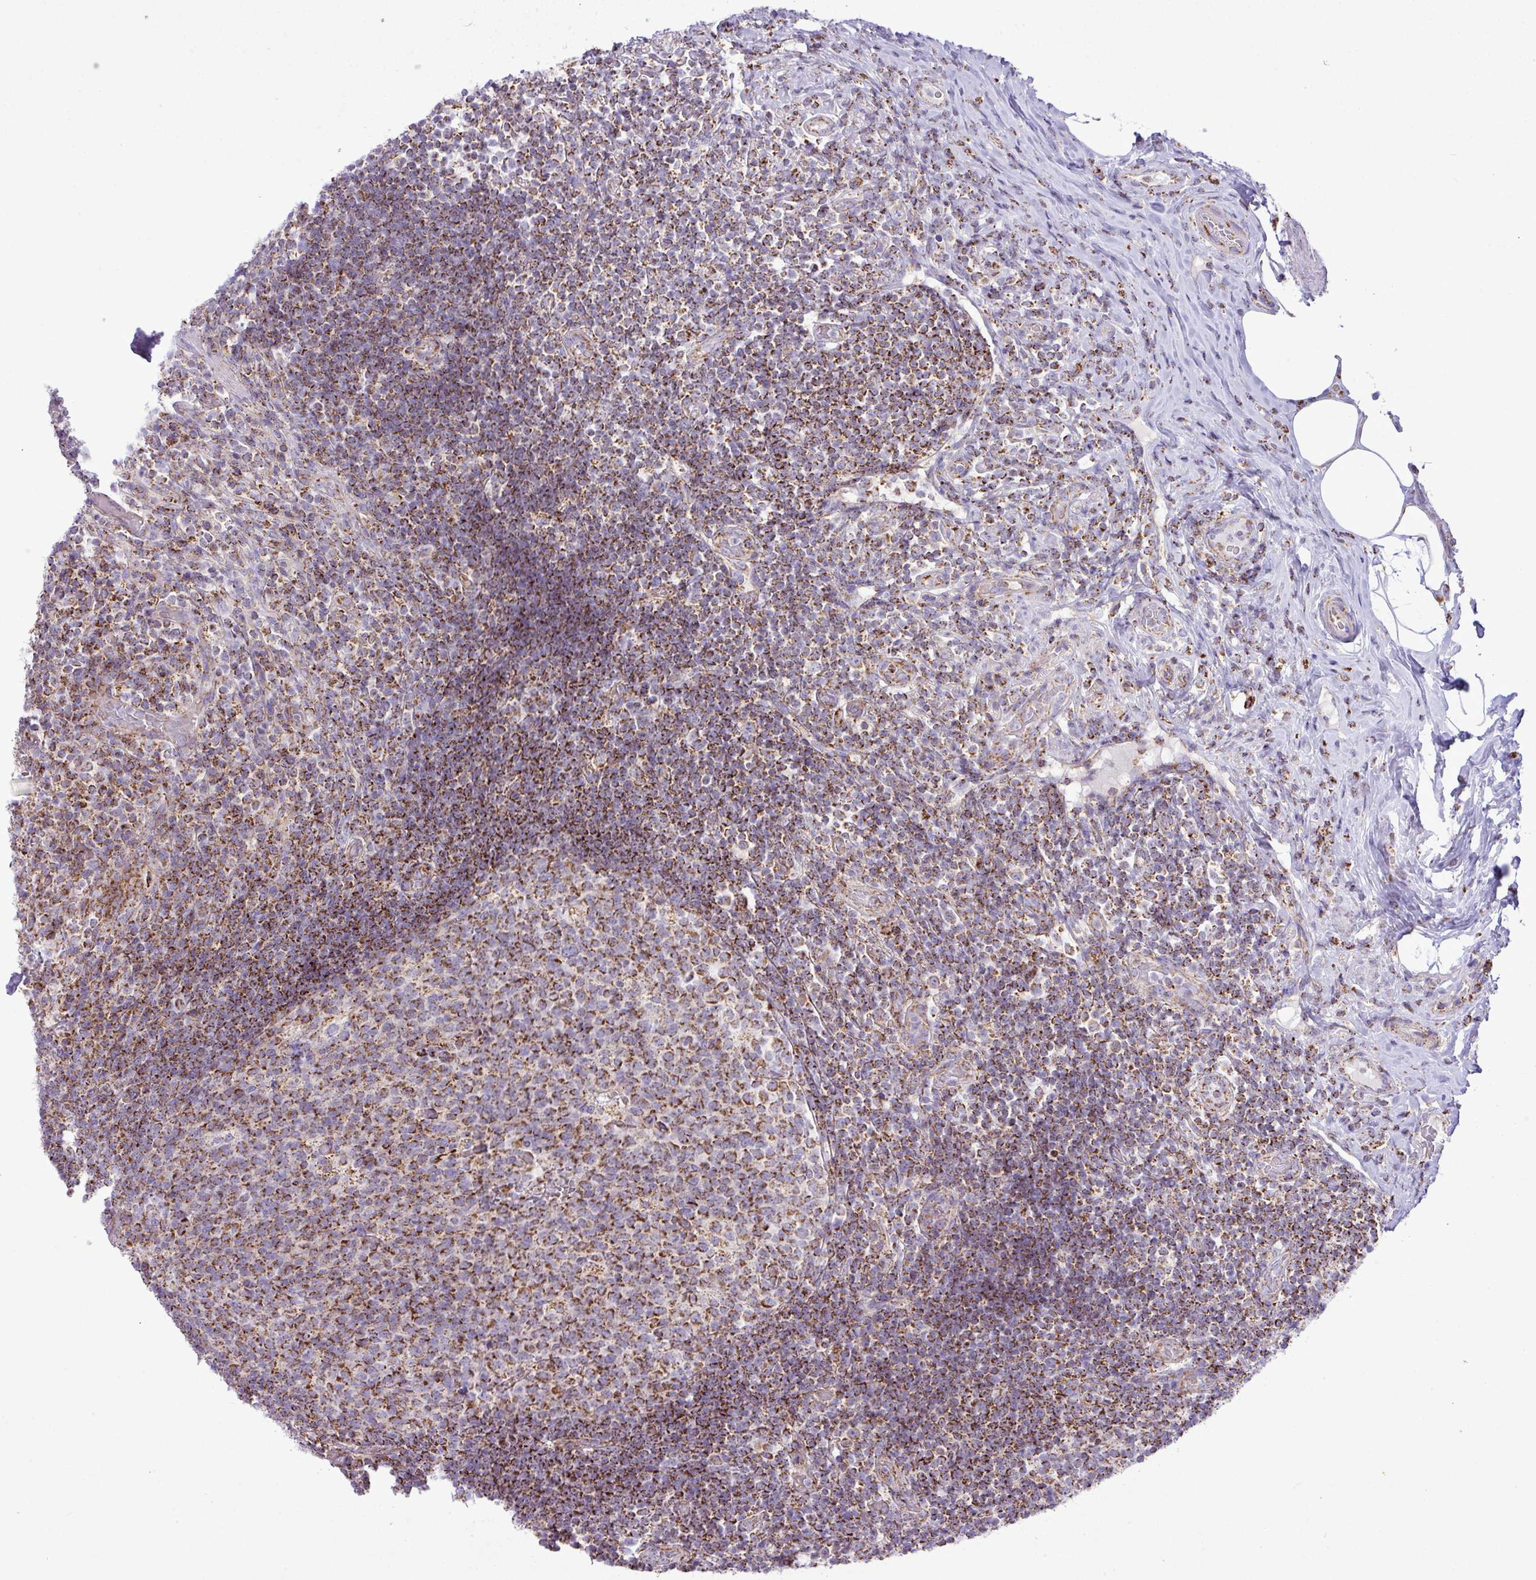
{"staining": {"intensity": "strong", "quantity": ">75%", "location": "cytoplasmic/membranous"}, "tissue": "appendix", "cell_type": "Glandular cells", "image_type": "normal", "snomed": [{"axis": "morphology", "description": "Normal tissue, NOS"}, {"axis": "topography", "description": "Appendix"}], "caption": "Immunohistochemical staining of normal appendix demonstrates >75% levels of strong cytoplasmic/membranous protein positivity in approximately >75% of glandular cells.", "gene": "ZNF81", "patient": {"sex": "female", "age": 43}}